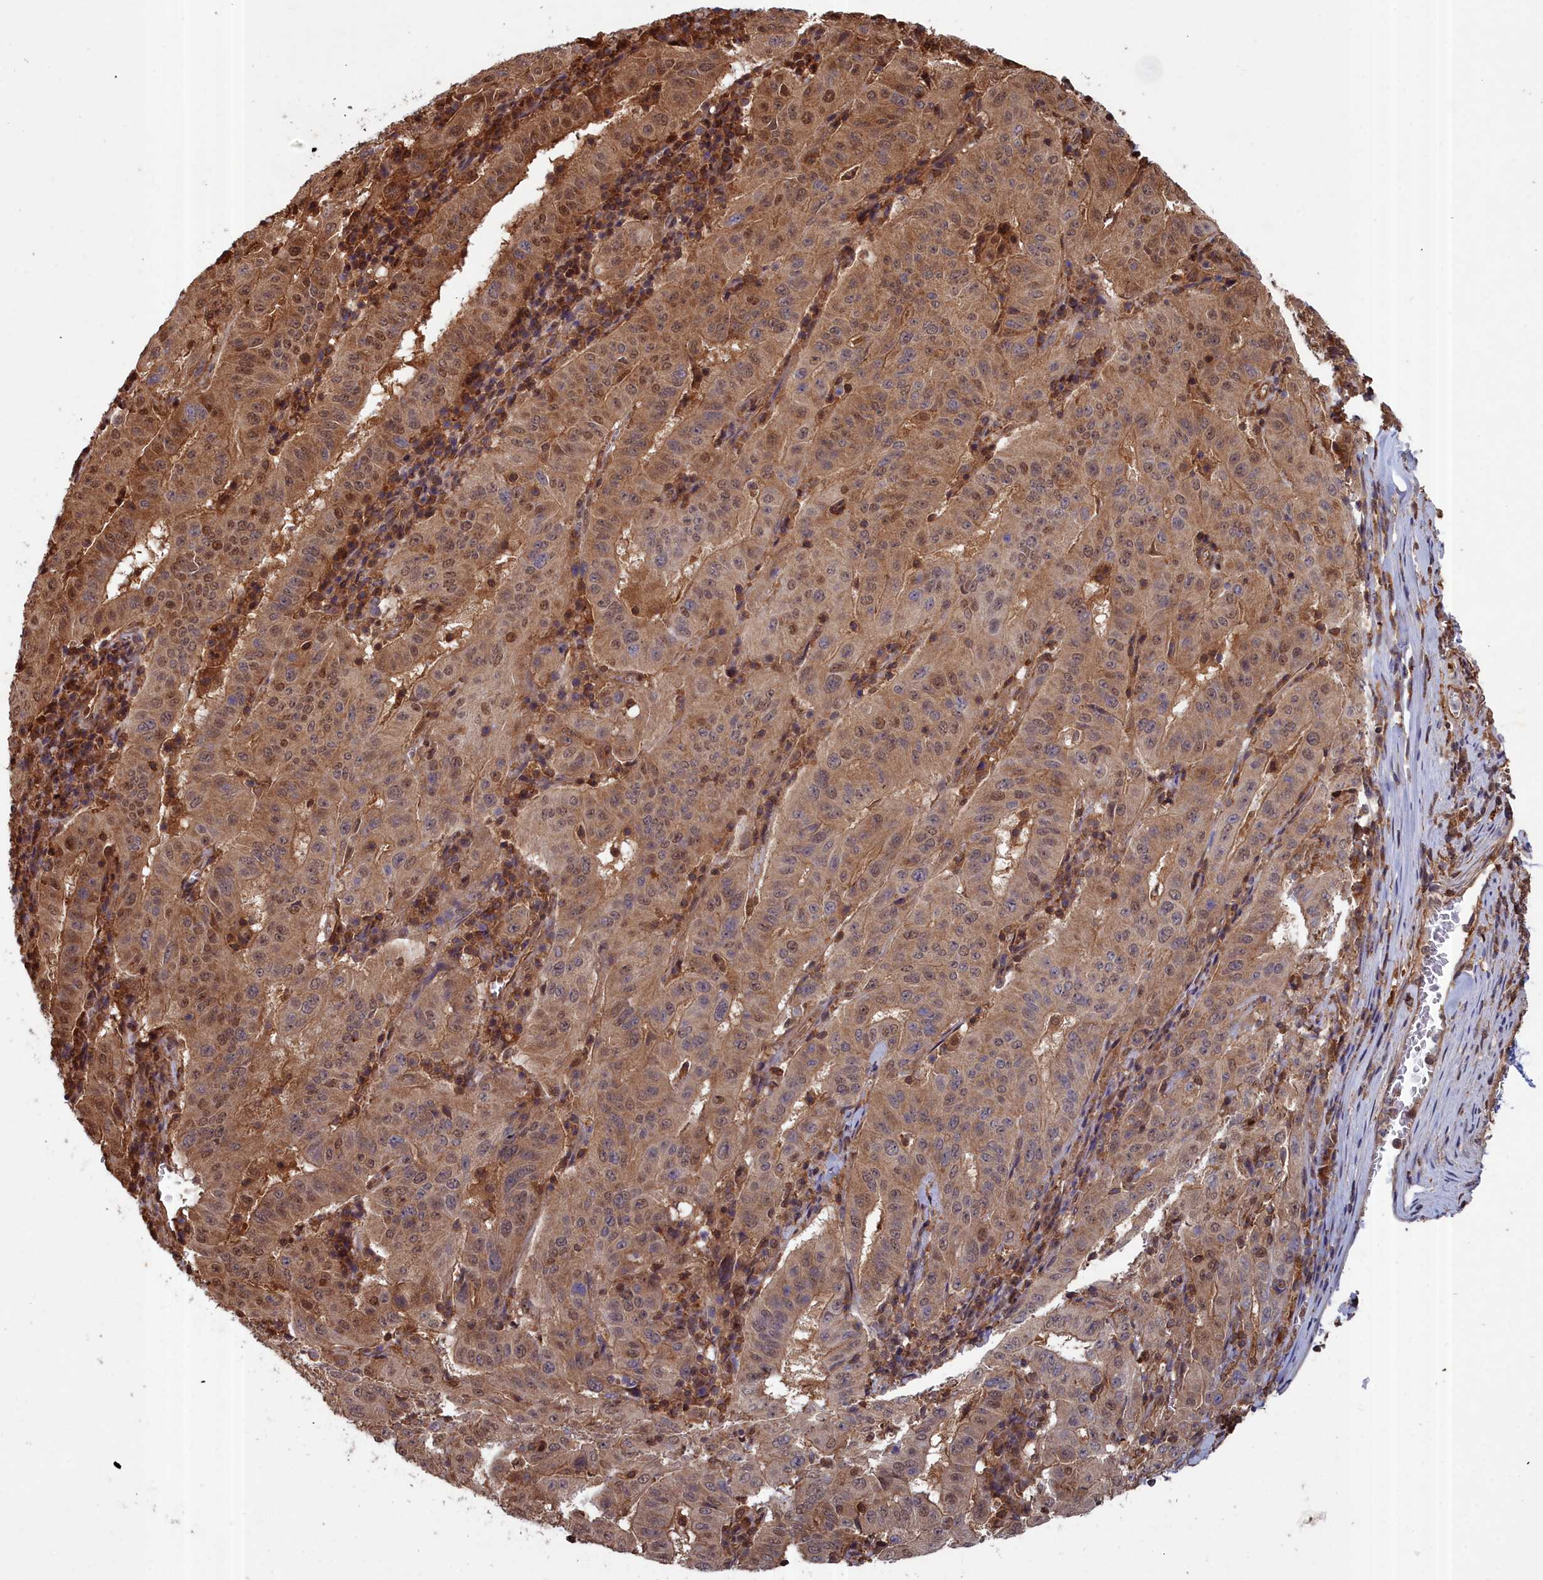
{"staining": {"intensity": "moderate", "quantity": ">75%", "location": "cytoplasmic/membranous,nuclear"}, "tissue": "pancreatic cancer", "cell_type": "Tumor cells", "image_type": "cancer", "snomed": [{"axis": "morphology", "description": "Adenocarcinoma, NOS"}, {"axis": "topography", "description": "Pancreas"}], "caption": "Immunohistochemical staining of human pancreatic cancer demonstrates medium levels of moderate cytoplasmic/membranous and nuclear protein positivity in about >75% of tumor cells. (IHC, brightfield microscopy, high magnification).", "gene": "GFRA2", "patient": {"sex": "male", "age": 63}}